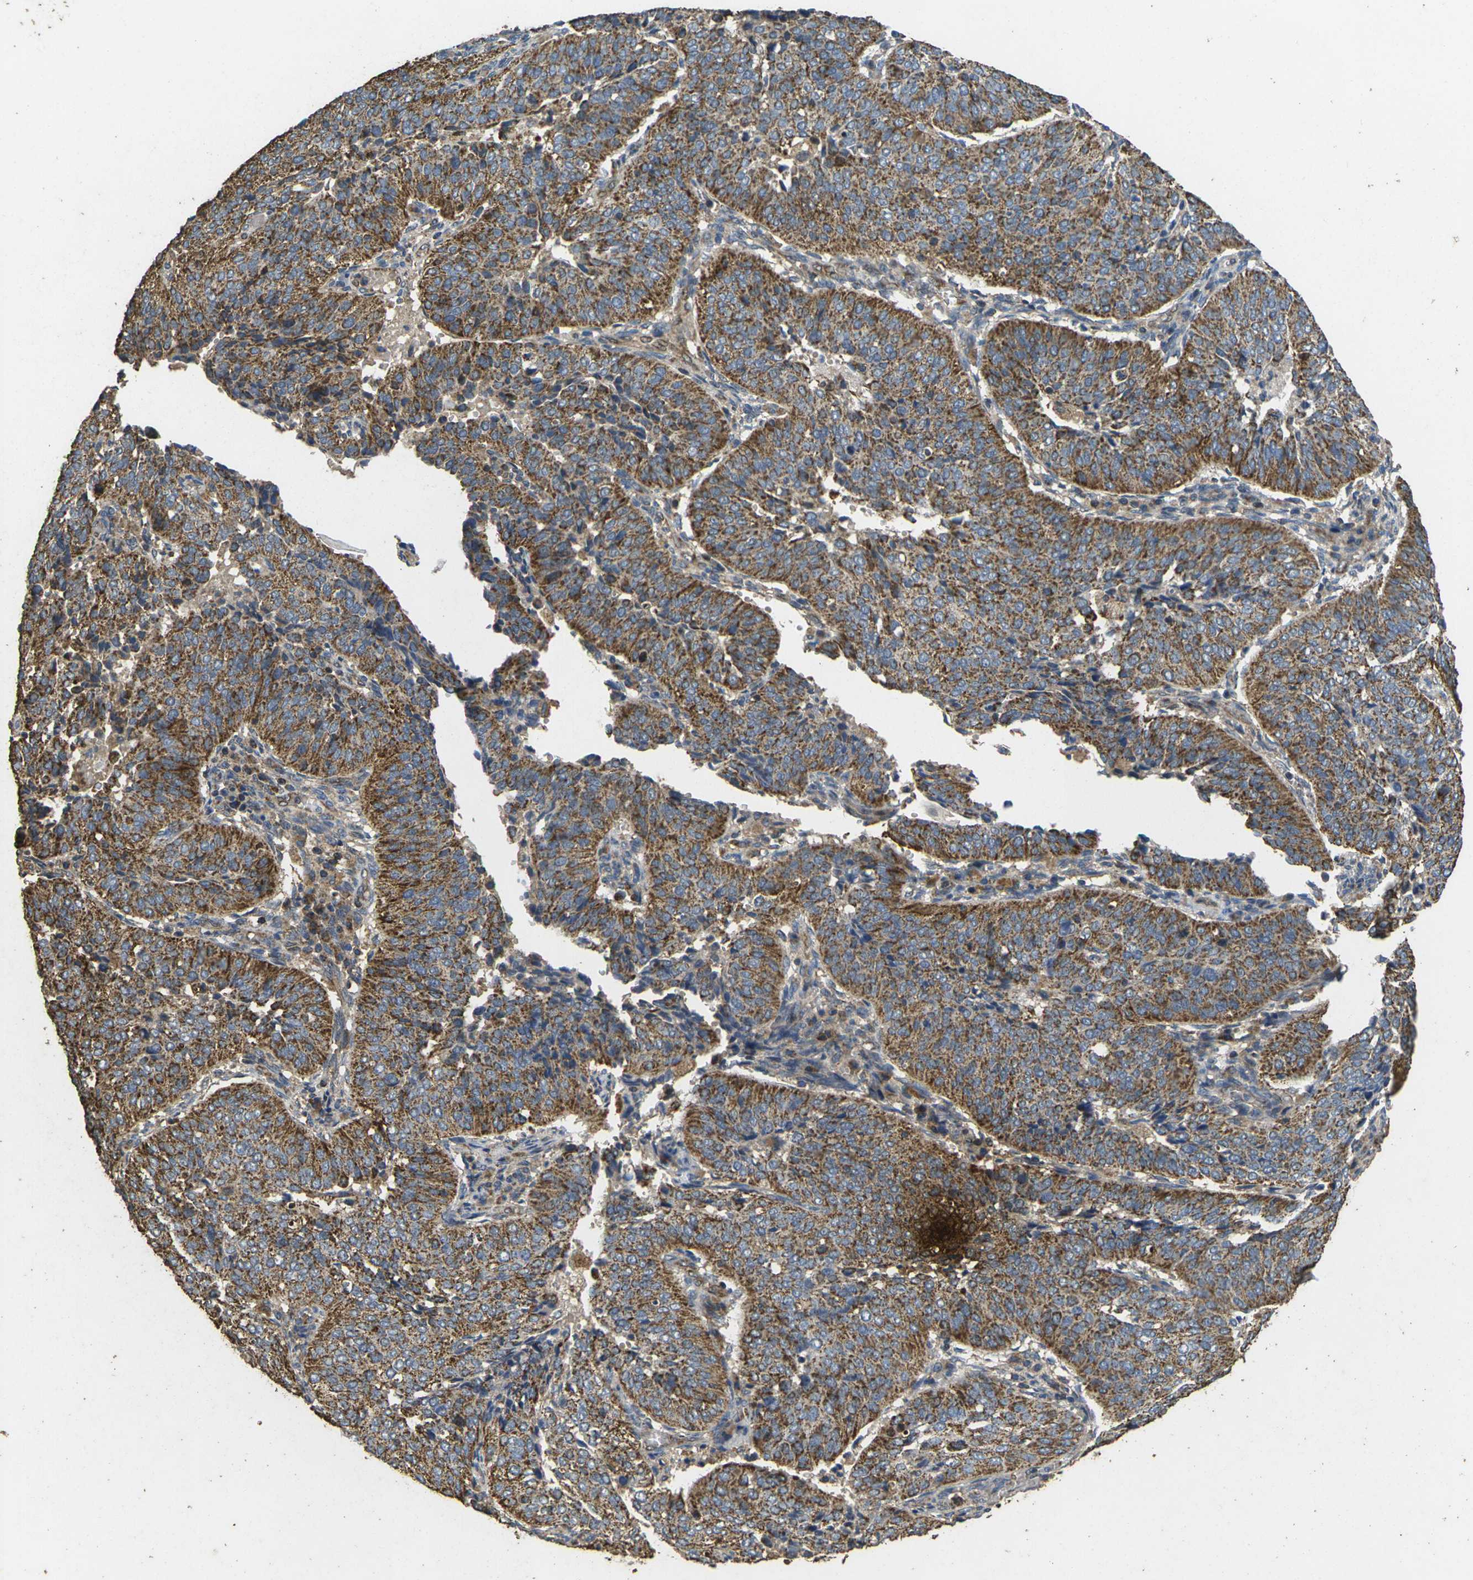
{"staining": {"intensity": "moderate", "quantity": ">75%", "location": "cytoplasmic/membranous"}, "tissue": "cervical cancer", "cell_type": "Tumor cells", "image_type": "cancer", "snomed": [{"axis": "morphology", "description": "Normal tissue, NOS"}, {"axis": "morphology", "description": "Squamous cell carcinoma, NOS"}, {"axis": "topography", "description": "Cervix"}], "caption": "DAB (3,3'-diaminobenzidine) immunohistochemical staining of cervical cancer reveals moderate cytoplasmic/membranous protein expression in about >75% of tumor cells. (DAB = brown stain, brightfield microscopy at high magnification).", "gene": "MAPK11", "patient": {"sex": "female", "age": 39}}